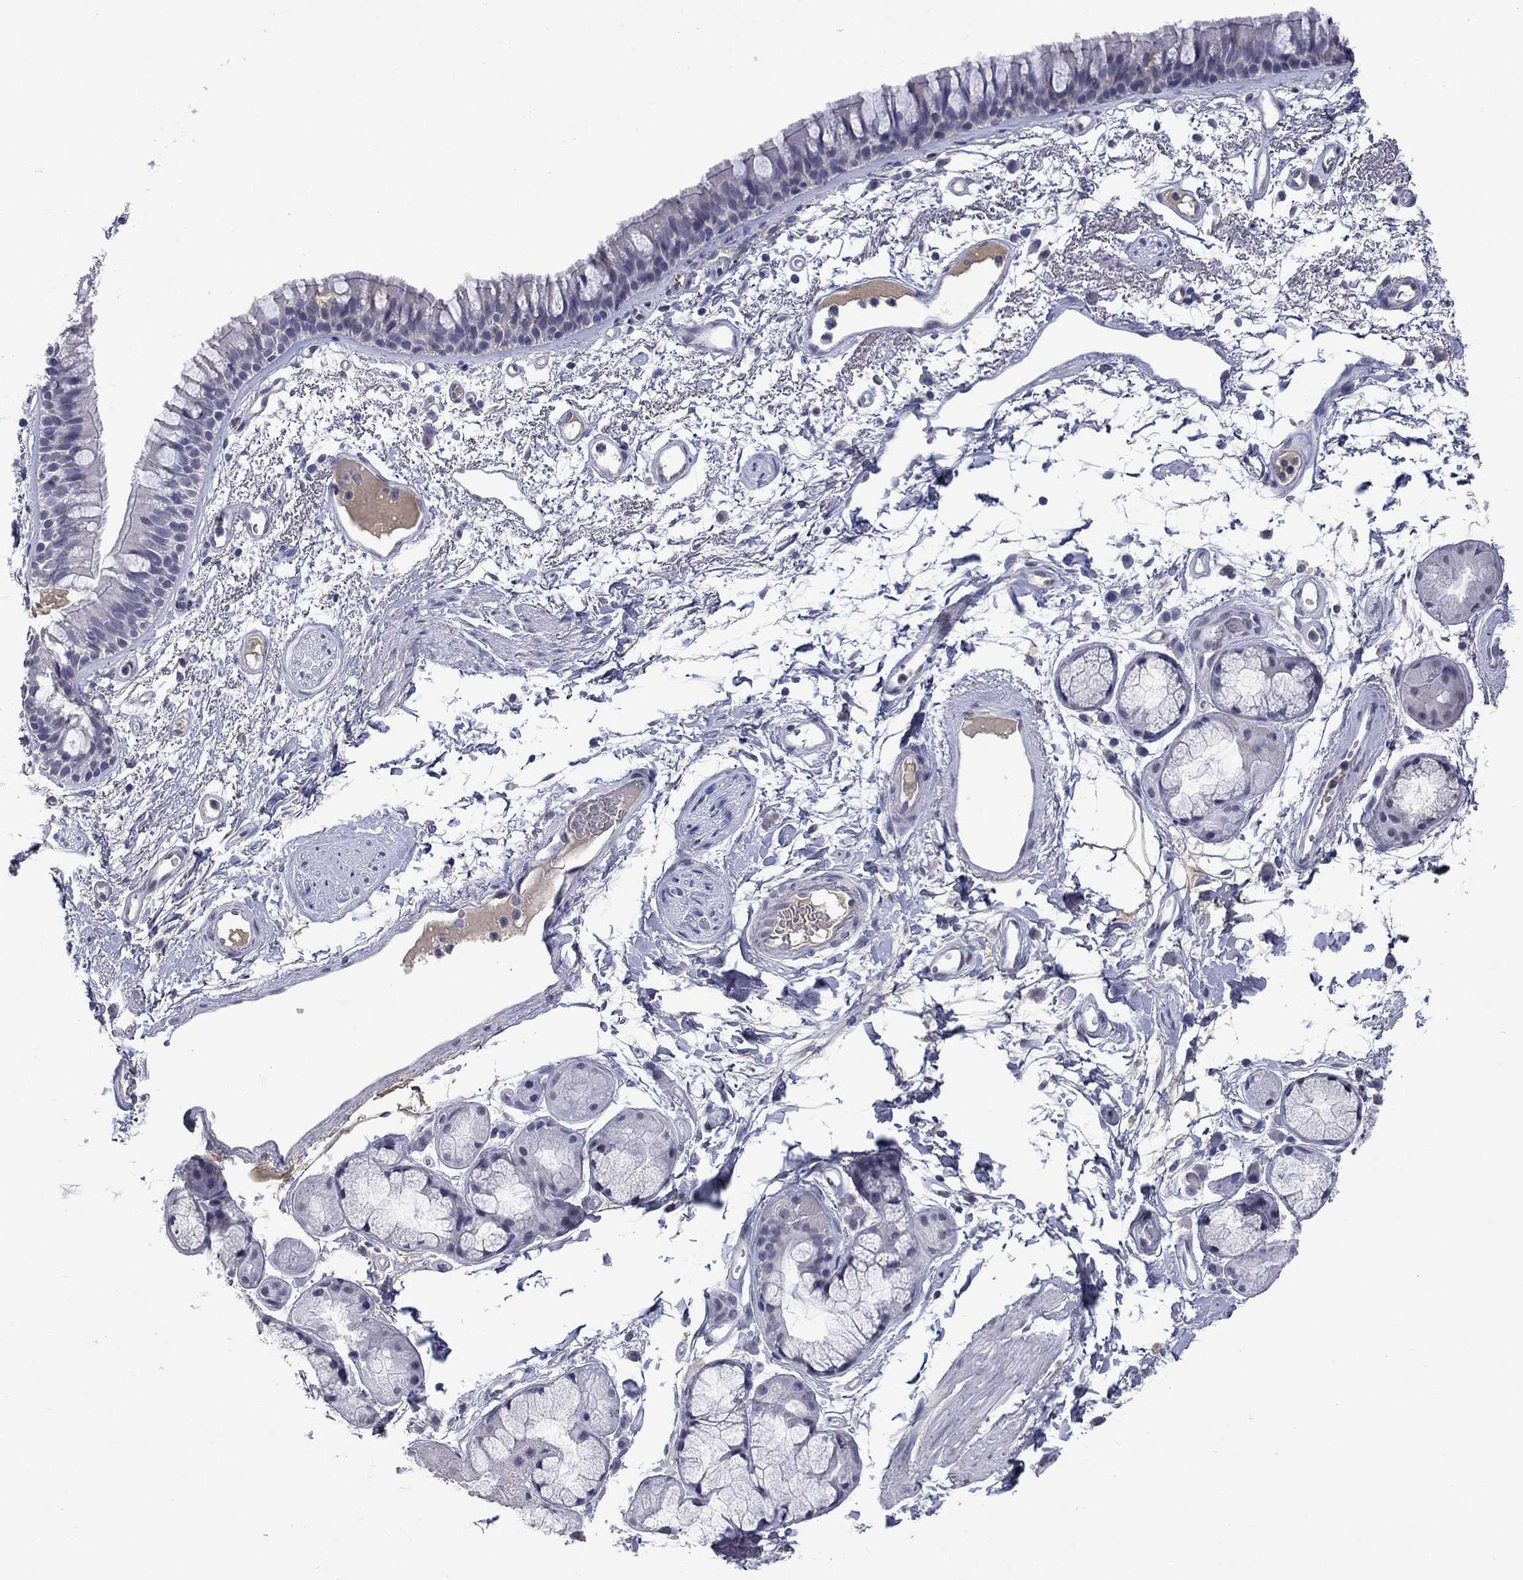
{"staining": {"intensity": "negative", "quantity": "none", "location": "none"}, "tissue": "bronchus", "cell_type": "Respiratory epithelial cells", "image_type": "normal", "snomed": [{"axis": "morphology", "description": "Normal tissue, NOS"}, {"axis": "topography", "description": "Cartilage tissue"}, {"axis": "topography", "description": "Bronchus"}], "caption": "This photomicrograph is of benign bronchus stained with IHC to label a protein in brown with the nuclei are counter-stained blue. There is no staining in respiratory epithelial cells. (DAB immunohistochemistry (IHC), high magnification).", "gene": "SLC51A", "patient": {"sex": "male", "age": 66}}